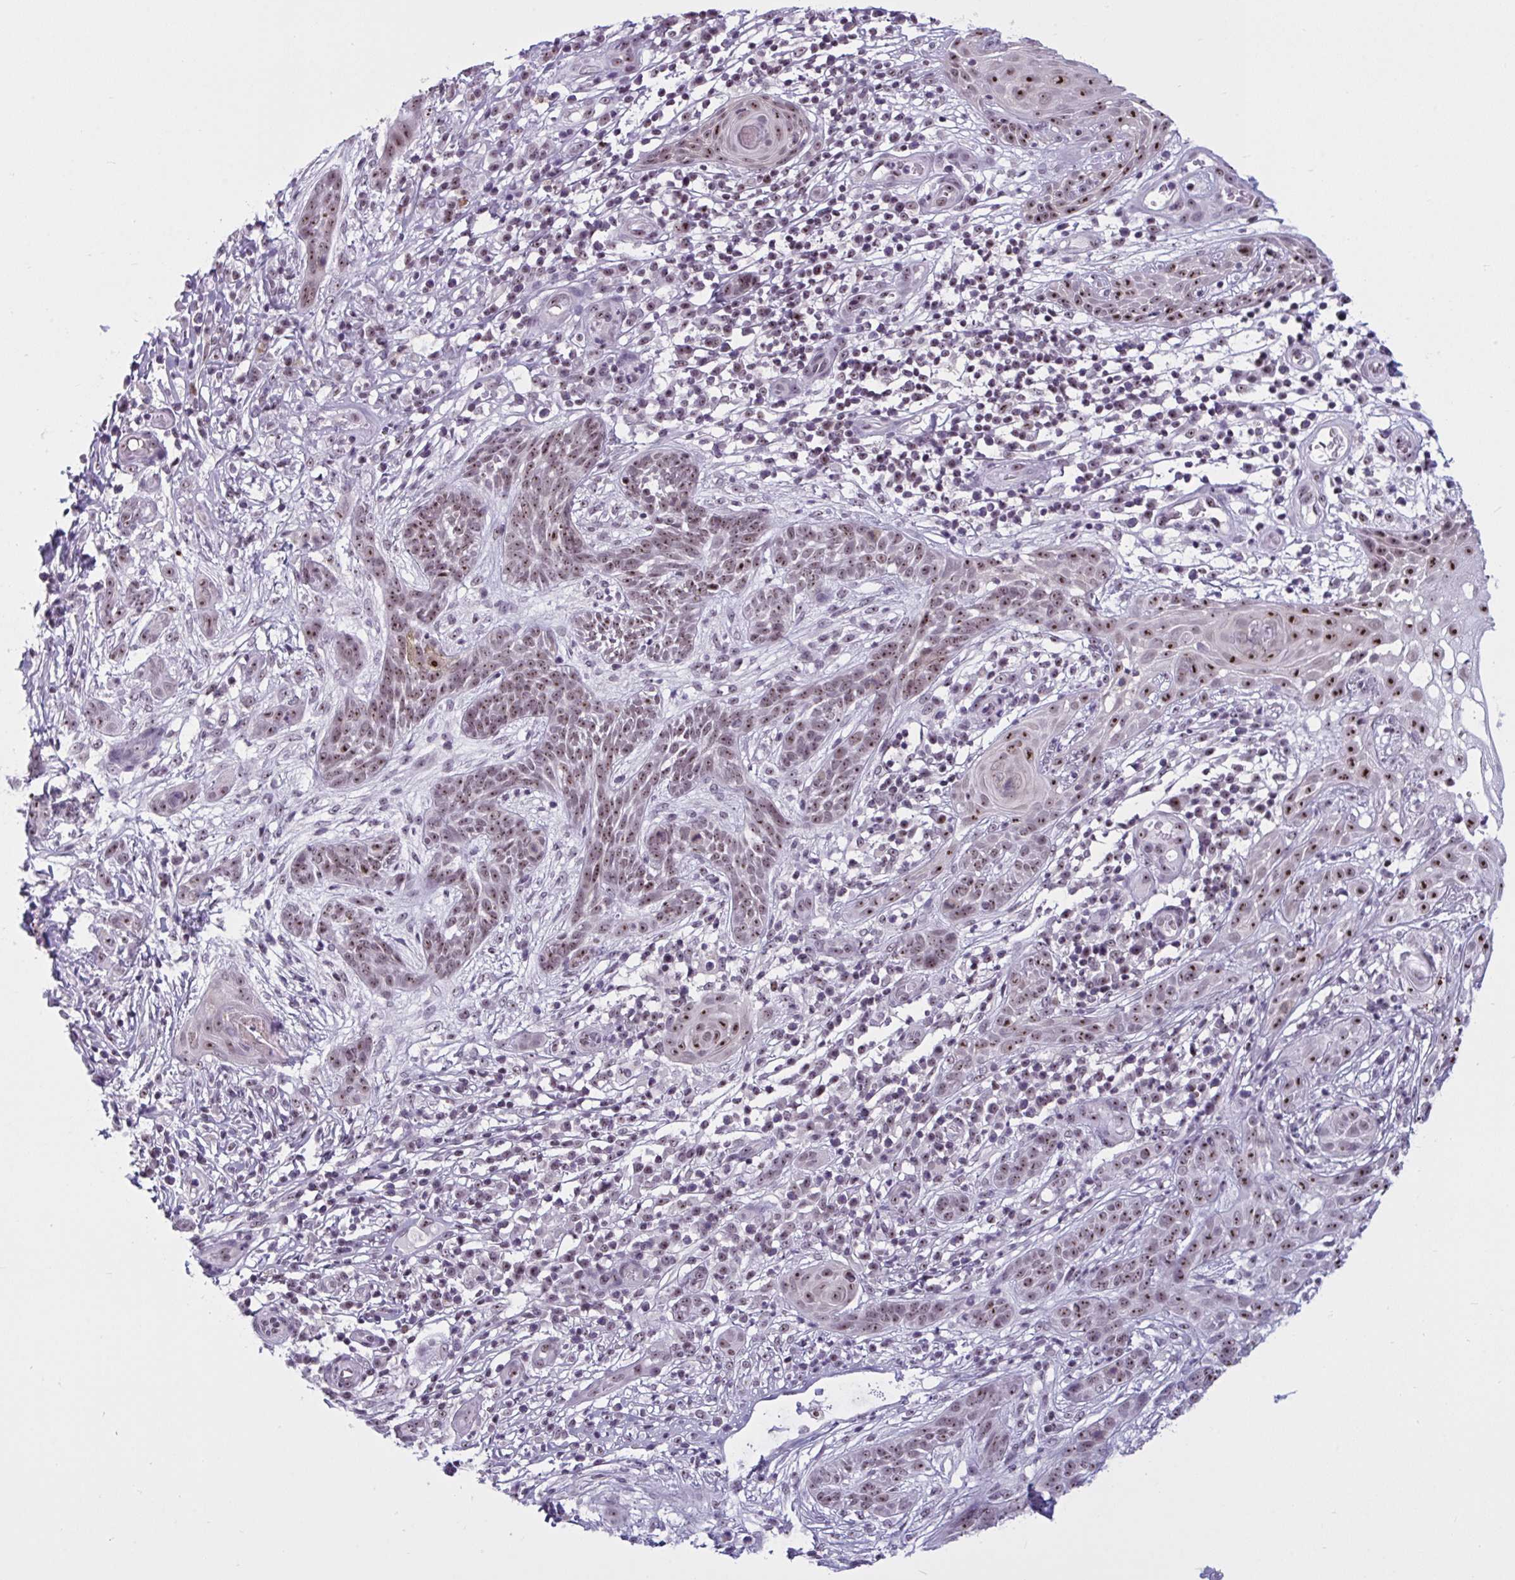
{"staining": {"intensity": "moderate", "quantity": ">75%", "location": "nuclear"}, "tissue": "skin cancer", "cell_type": "Tumor cells", "image_type": "cancer", "snomed": [{"axis": "morphology", "description": "Basal cell carcinoma"}, {"axis": "topography", "description": "Skin"}, {"axis": "topography", "description": "Skin, foot"}], "caption": "Brown immunohistochemical staining in human skin cancer shows moderate nuclear positivity in about >75% of tumor cells.", "gene": "TGM6", "patient": {"sex": "female", "age": 86}}